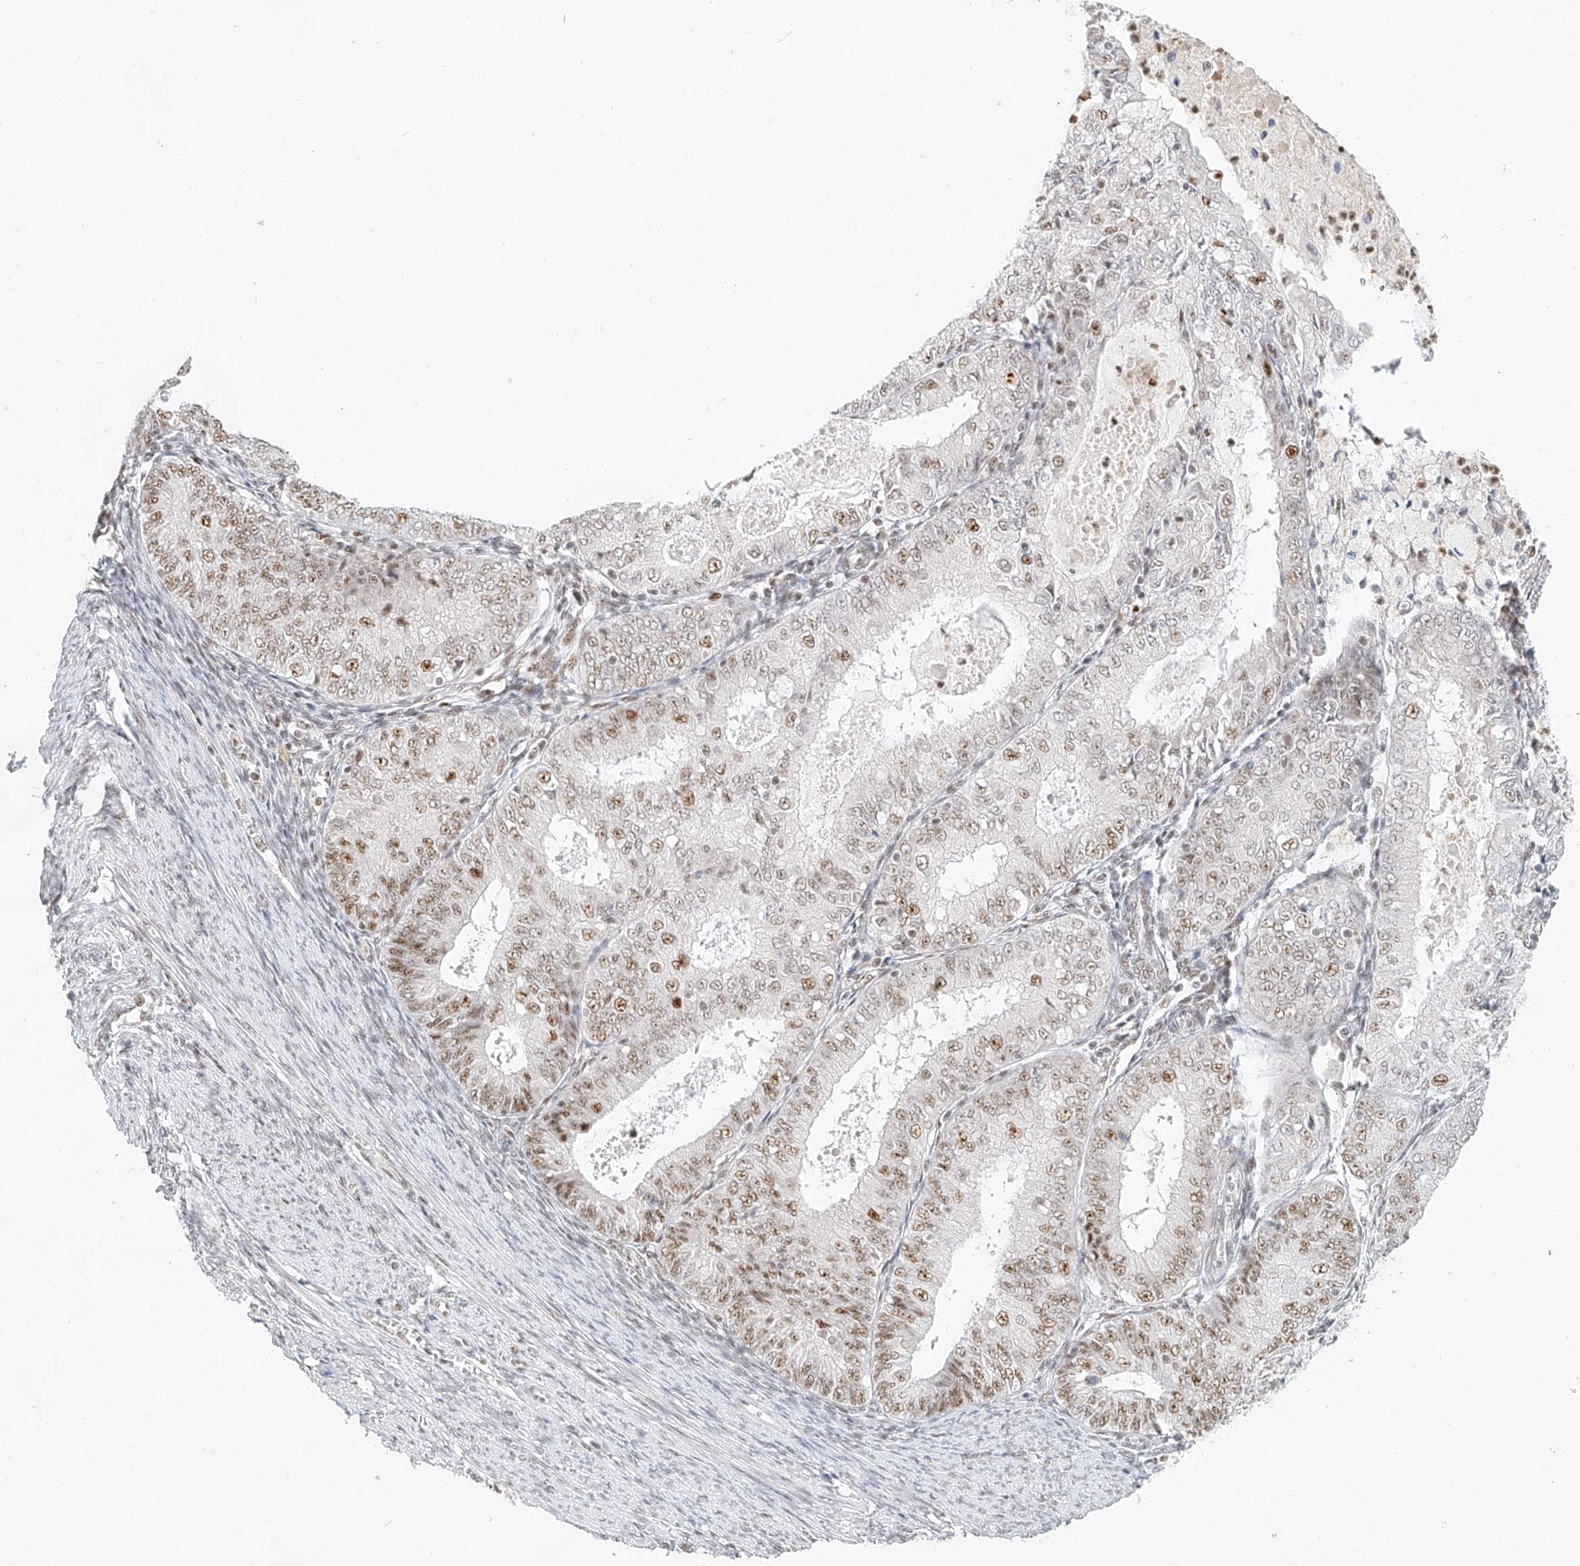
{"staining": {"intensity": "moderate", "quantity": "25%-75%", "location": "nuclear"}, "tissue": "endometrial cancer", "cell_type": "Tumor cells", "image_type": "cancer", "snomed": [{"axis": "morphology", "description": "Adenocarcinoma, NOS"}, {"axis": "topography", "description": "Endometrium"}], "caption": "About 25%-75% of tumor cells in endometrial cancer (adenocarcinoma) reveal moderate nuclear protein staining as visualized by brown immunohistochemical staining.", "gene": "CXorf58", "patient": {"sex": "female", "age": 57}}